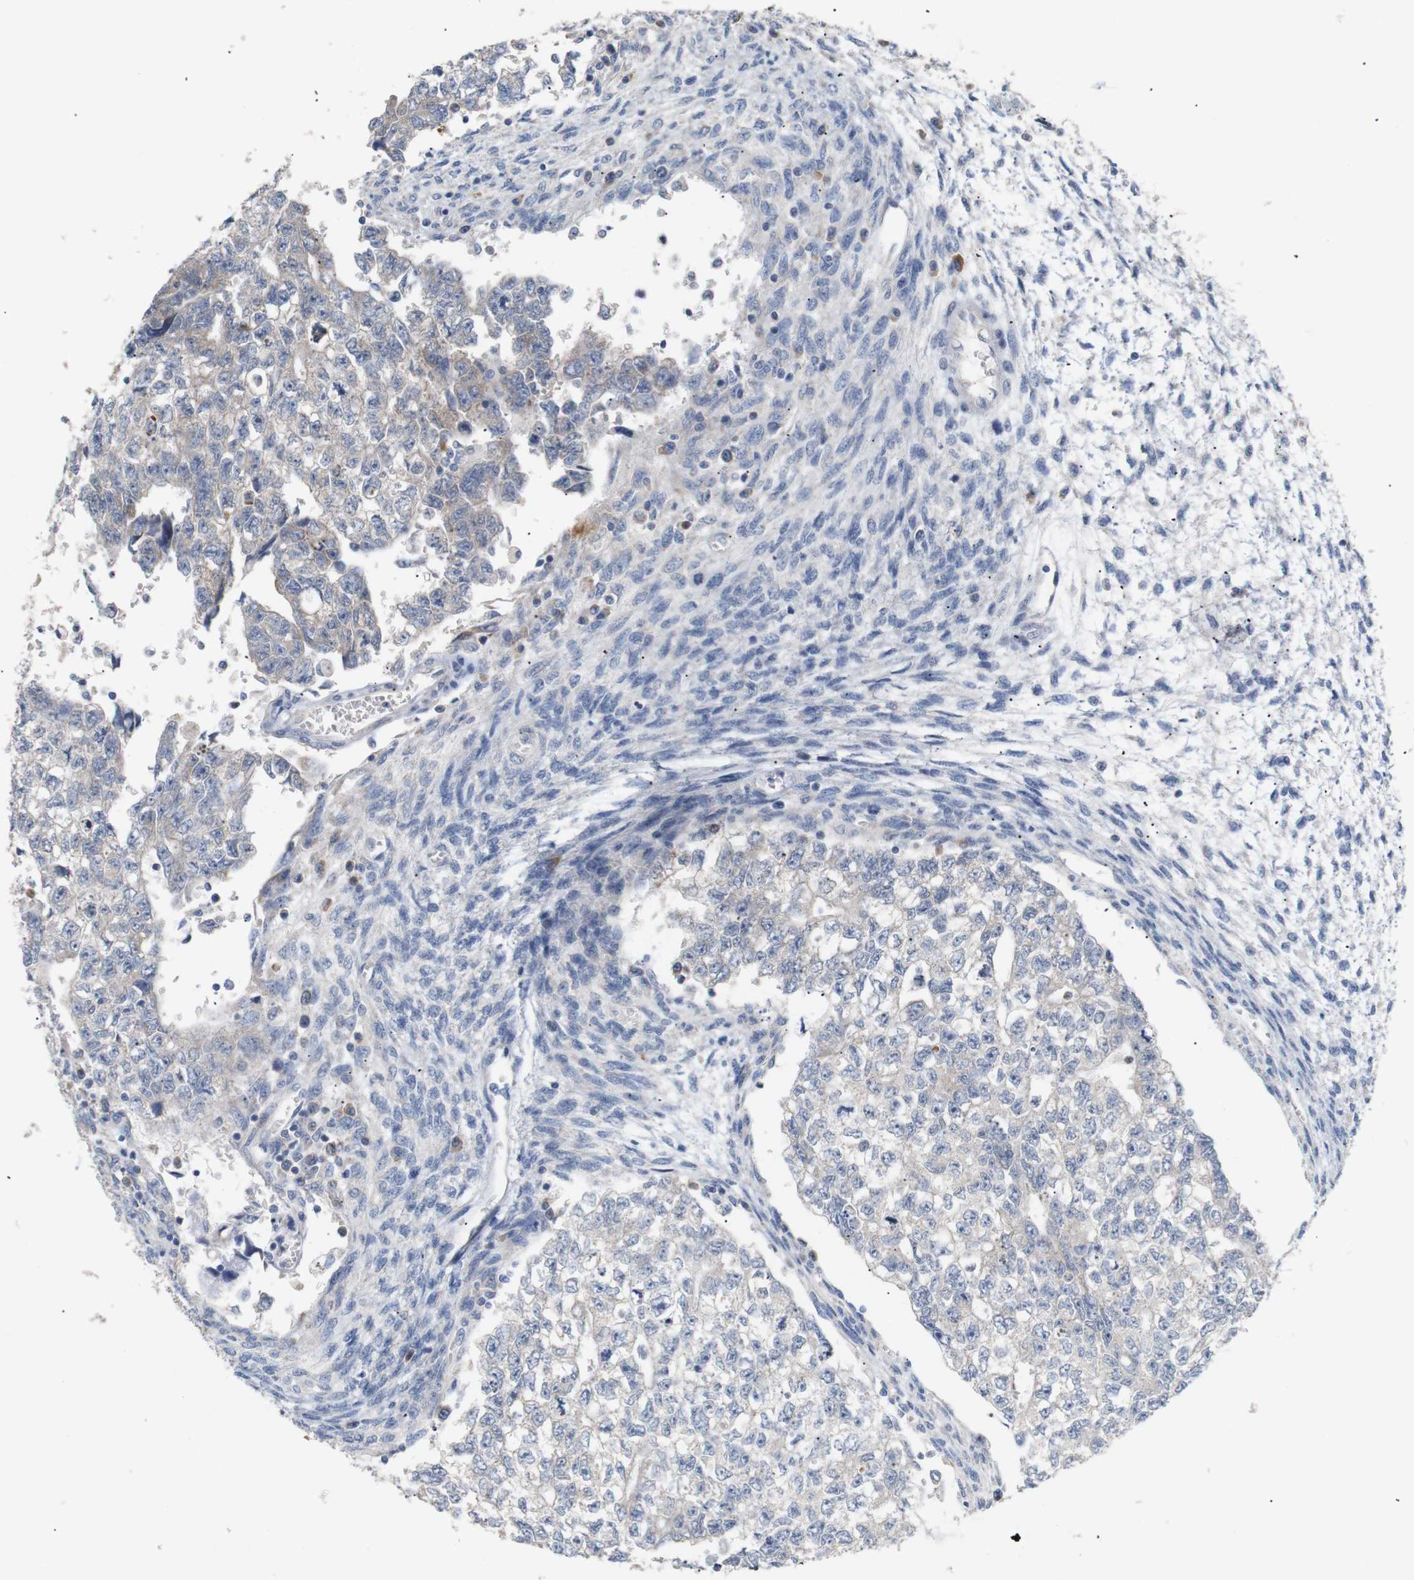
{"staining": {"intensity": "negative", "quantity": "none", "location": "none"}, "tissue": "testis cancer", "cell_type": "Tumor cells", "image_type": "cancer", "snomed": [{"axis": "morphology", "description": "Seminoma, NOS"}, {"axis": "morphology", "description": "Carcinoma, Embryonal, NOS"}, {"axis": "topography", "description": "Testis"}], "caption": "Immunohistochemical staining of testis cancer displays no significant staining in tumor cells.", "gene": "TRIM5", "patient": {"sex": "male", "age": 38}}